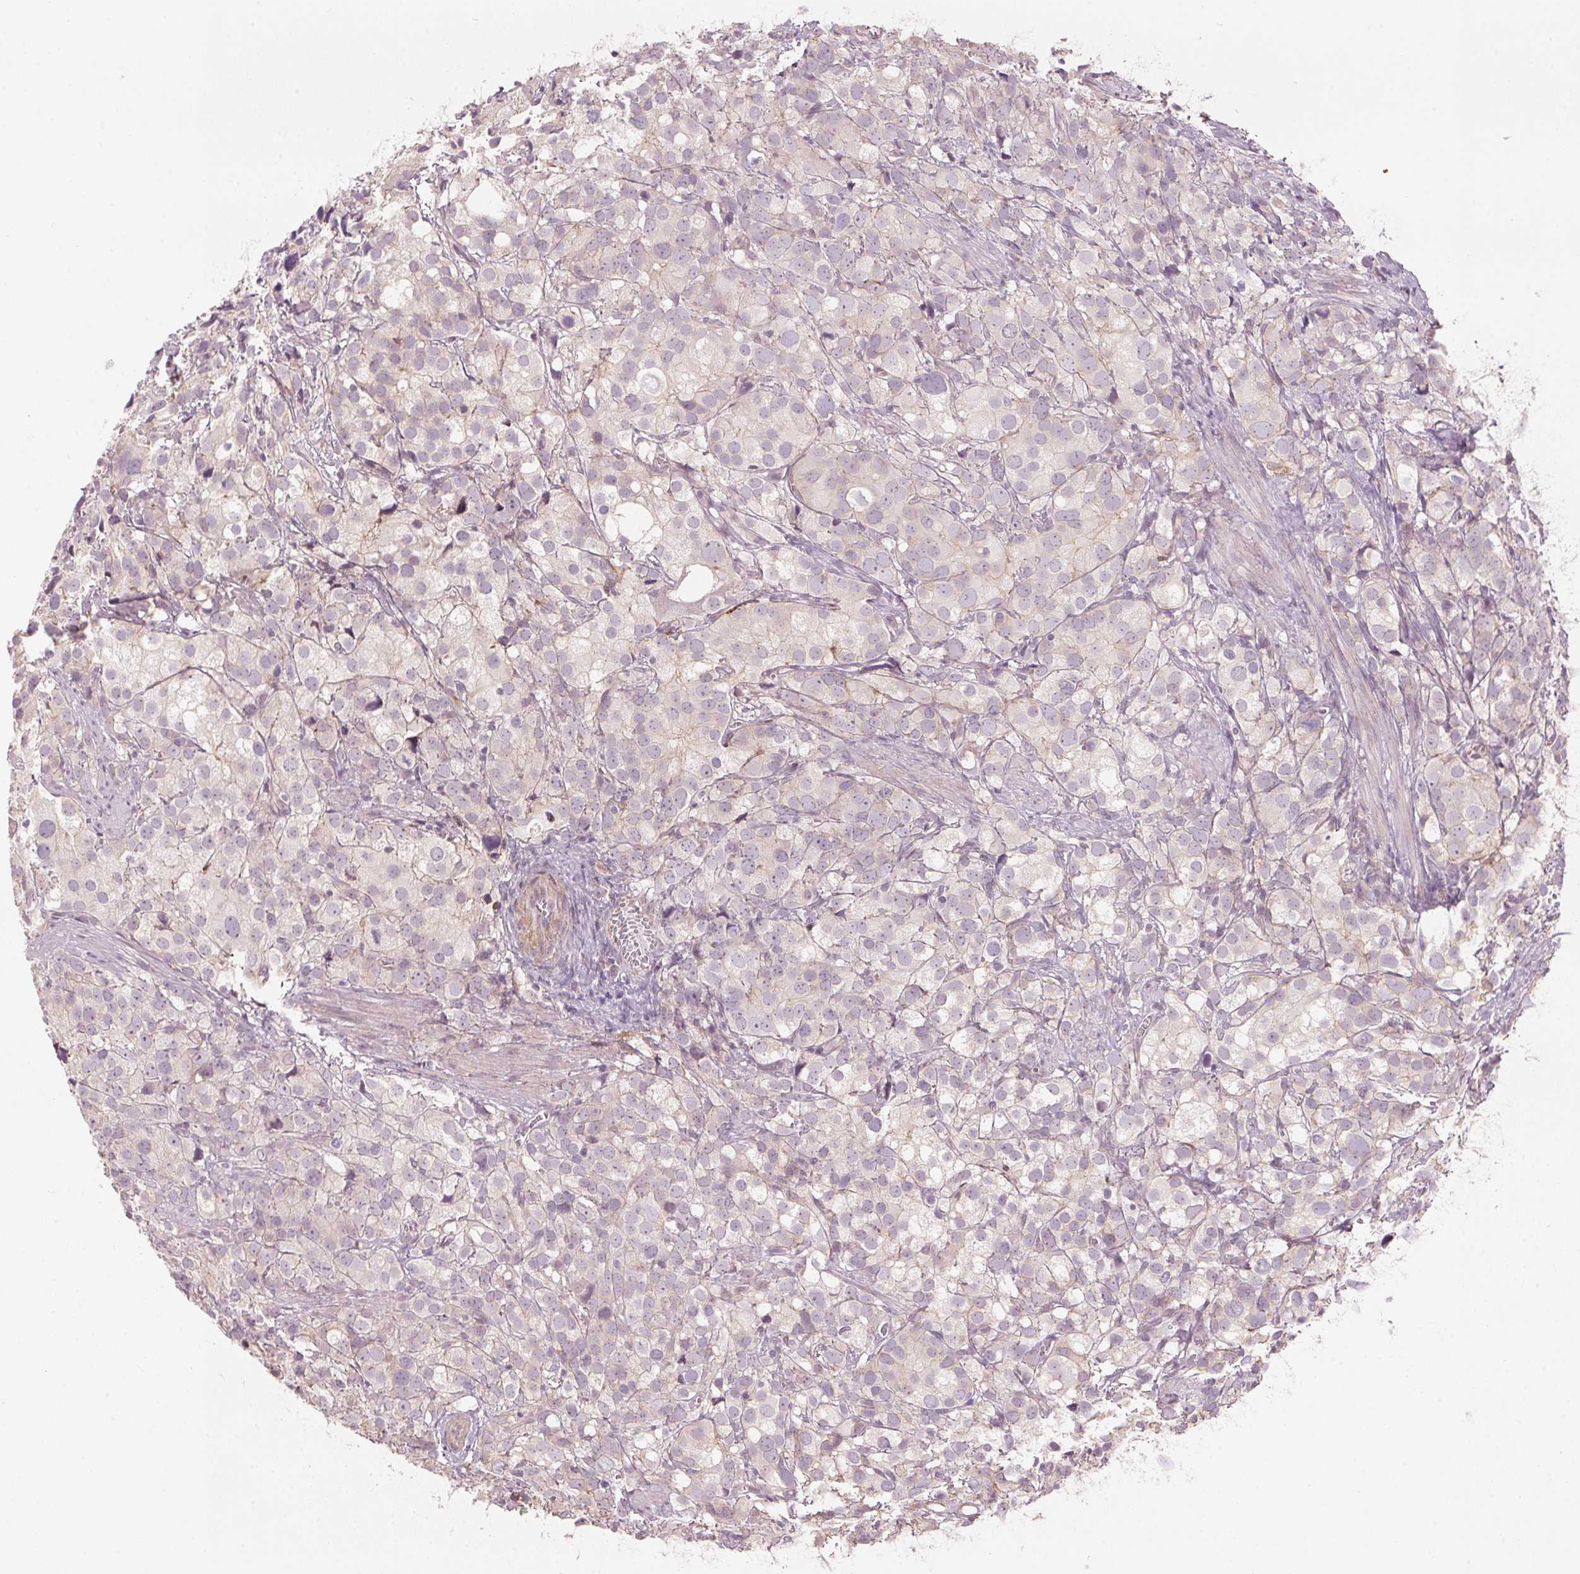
{"staining": {"intensity": "weak", "quantity": "<25%", "location": "cytoplasmic/membranous"}, "tissue": "prostate cancer", "cell_type": "Tumor cells", "image_type": "cancer", "snomed": [{"axis": "morphology", "description": "Adenocarcinoma, High grade"}, {"axis": "topography", "description": "Prostate"}], "caption": "This is a micrograph of IHC staining of prostate cancer (adenocarcinoma (high-grade)), which shows no positivity in tumor cells. The staining is performed using DAB brown chromogen with nuclei counter-stained in using hematoxylin.", "gene": "TMED6", "patient": {"sex": "male", "age": 86}}